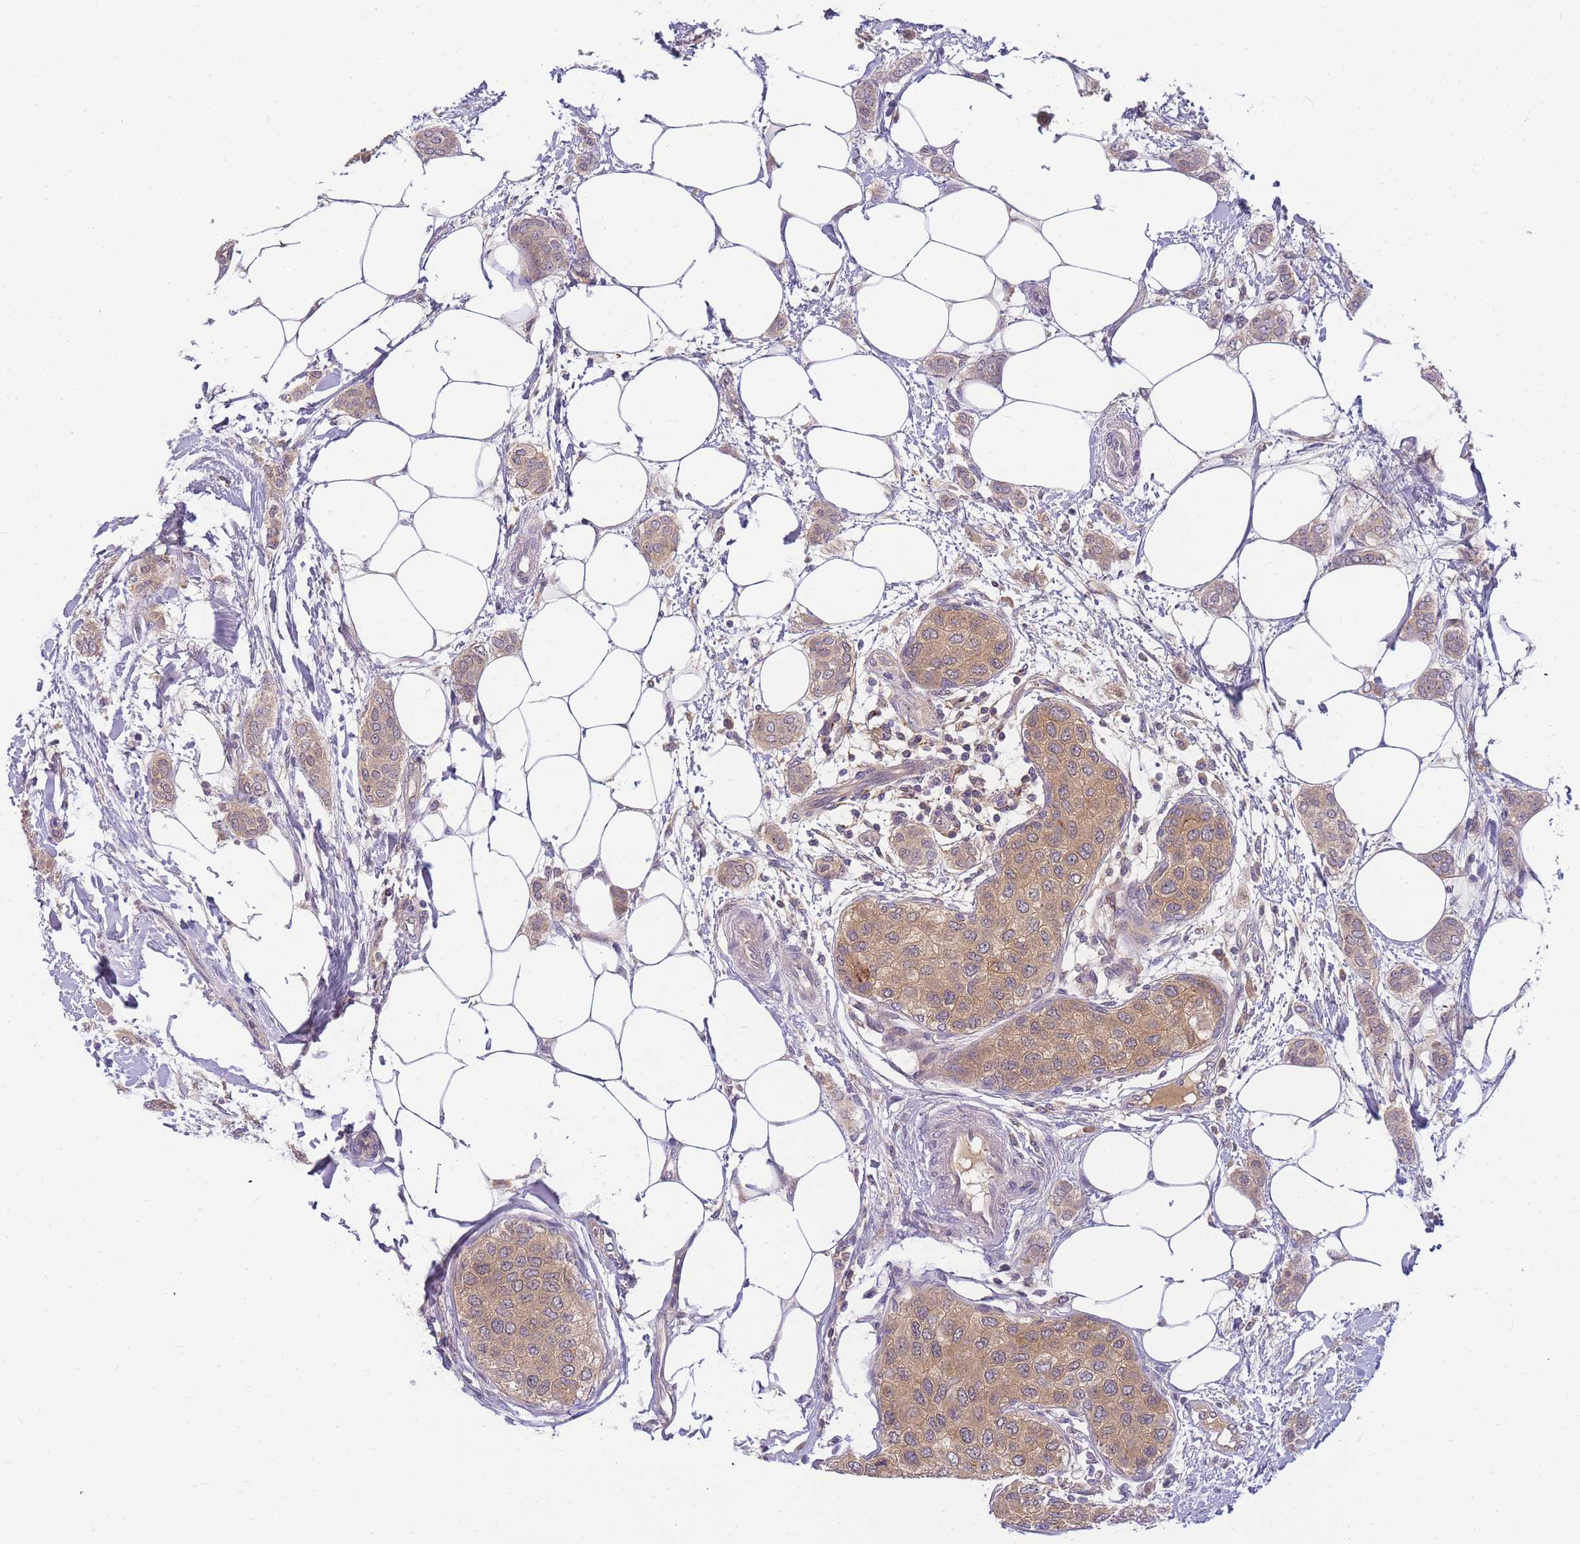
{"staining": {"intensity": "moderate", "quantity": "25%-75%", "location": "cytoplasmic/membranous"}, "tissue": "breast cancer", "cell_type": "Tumor cells", "image_type": "cancer", "snomed": [{"axis": "morphology", "description": "Duct carcinoma"}, {"axis": "topography", "description": "Breast"}], "caption": "Breast infiltrating ductal carcinoma stained with a protein marker demonstrates moderate staining in tumor cells.", "gene": "ZNF577", "patient": {"sex": "female", "age": 72}}